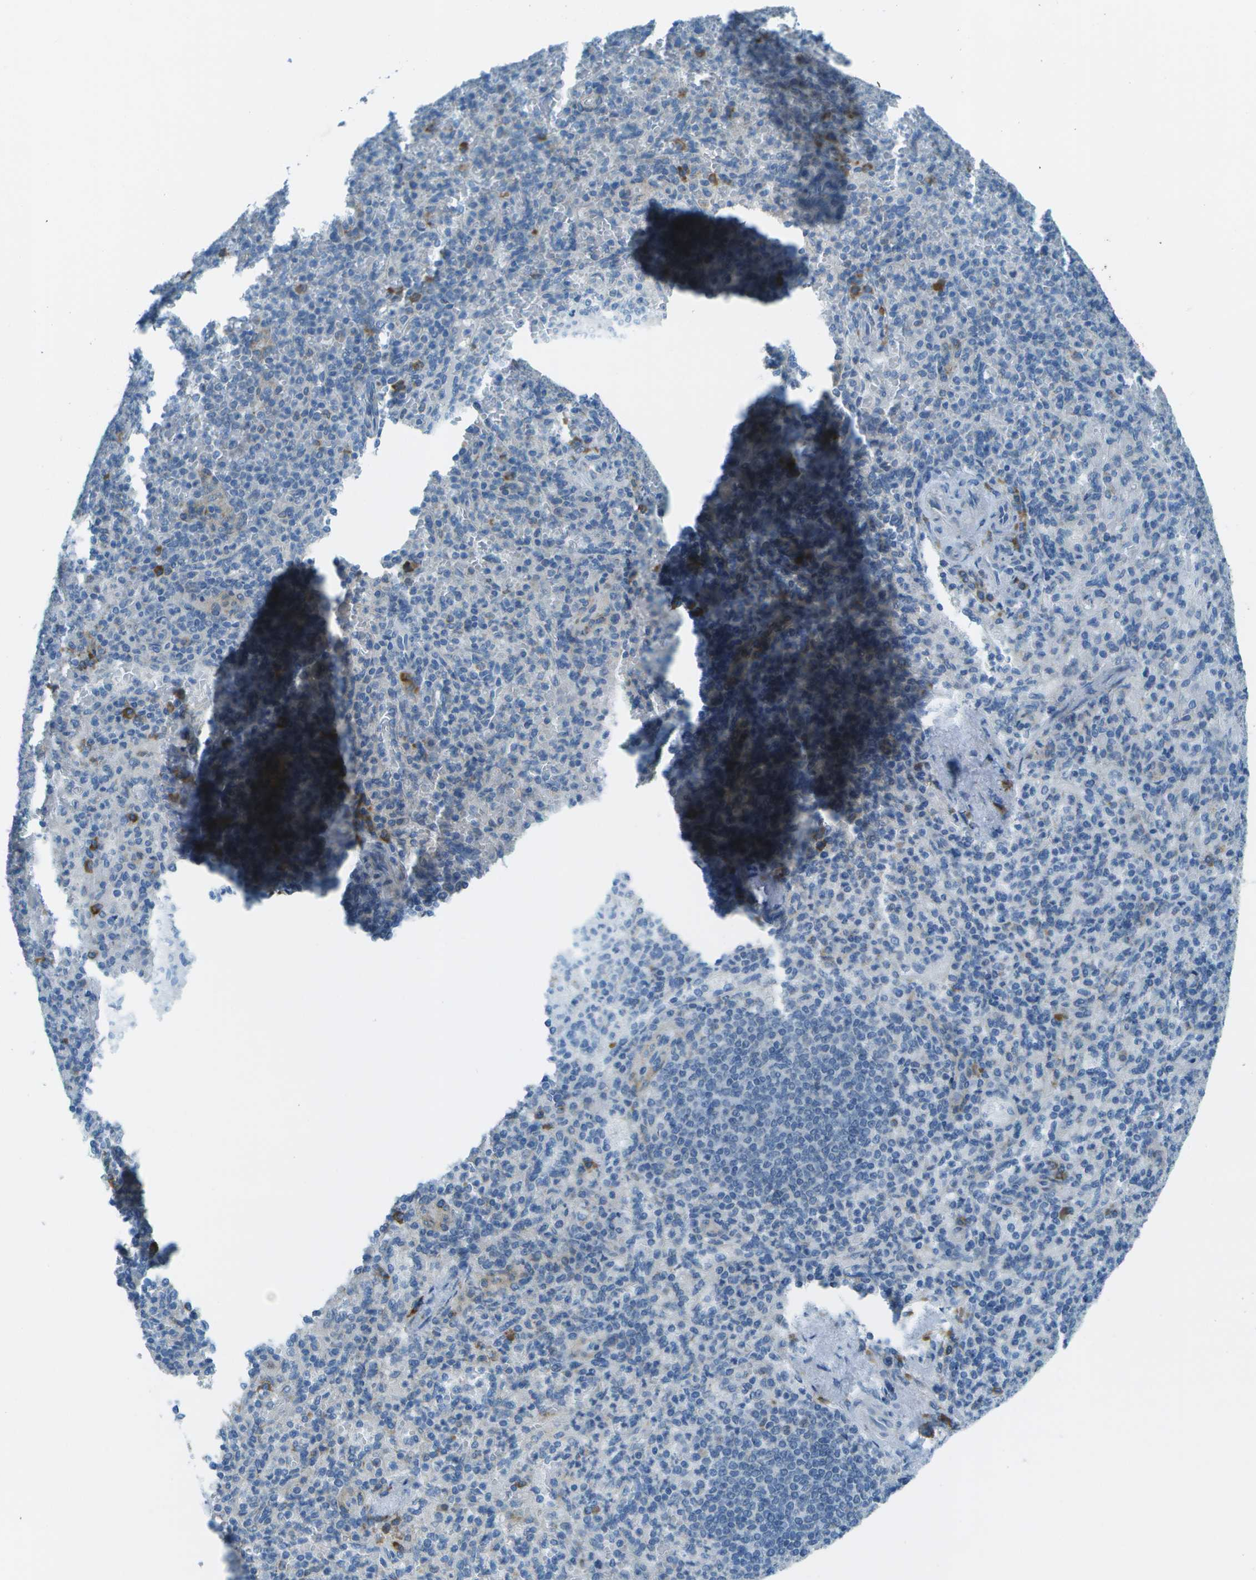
{"staining": {"intensity": "negative", "quantity": "none", "location": "none"}, "tissue": "spleen", "cell_type": "Cells in red pulp", "image_type": "normal", "snomed": [{"axis": "morphology", "description": "Normal tissue, NOS"}, {"axis": "topography", "description": "Spleen"}], "caption": "Cells in red pulp show no significant positivity in normal spleen. (Brightfield microscopy of DAB immunohistochemistry at high magnification).", "gene": "KCTD3", "patient": {"sex": "female", "age": 74}}